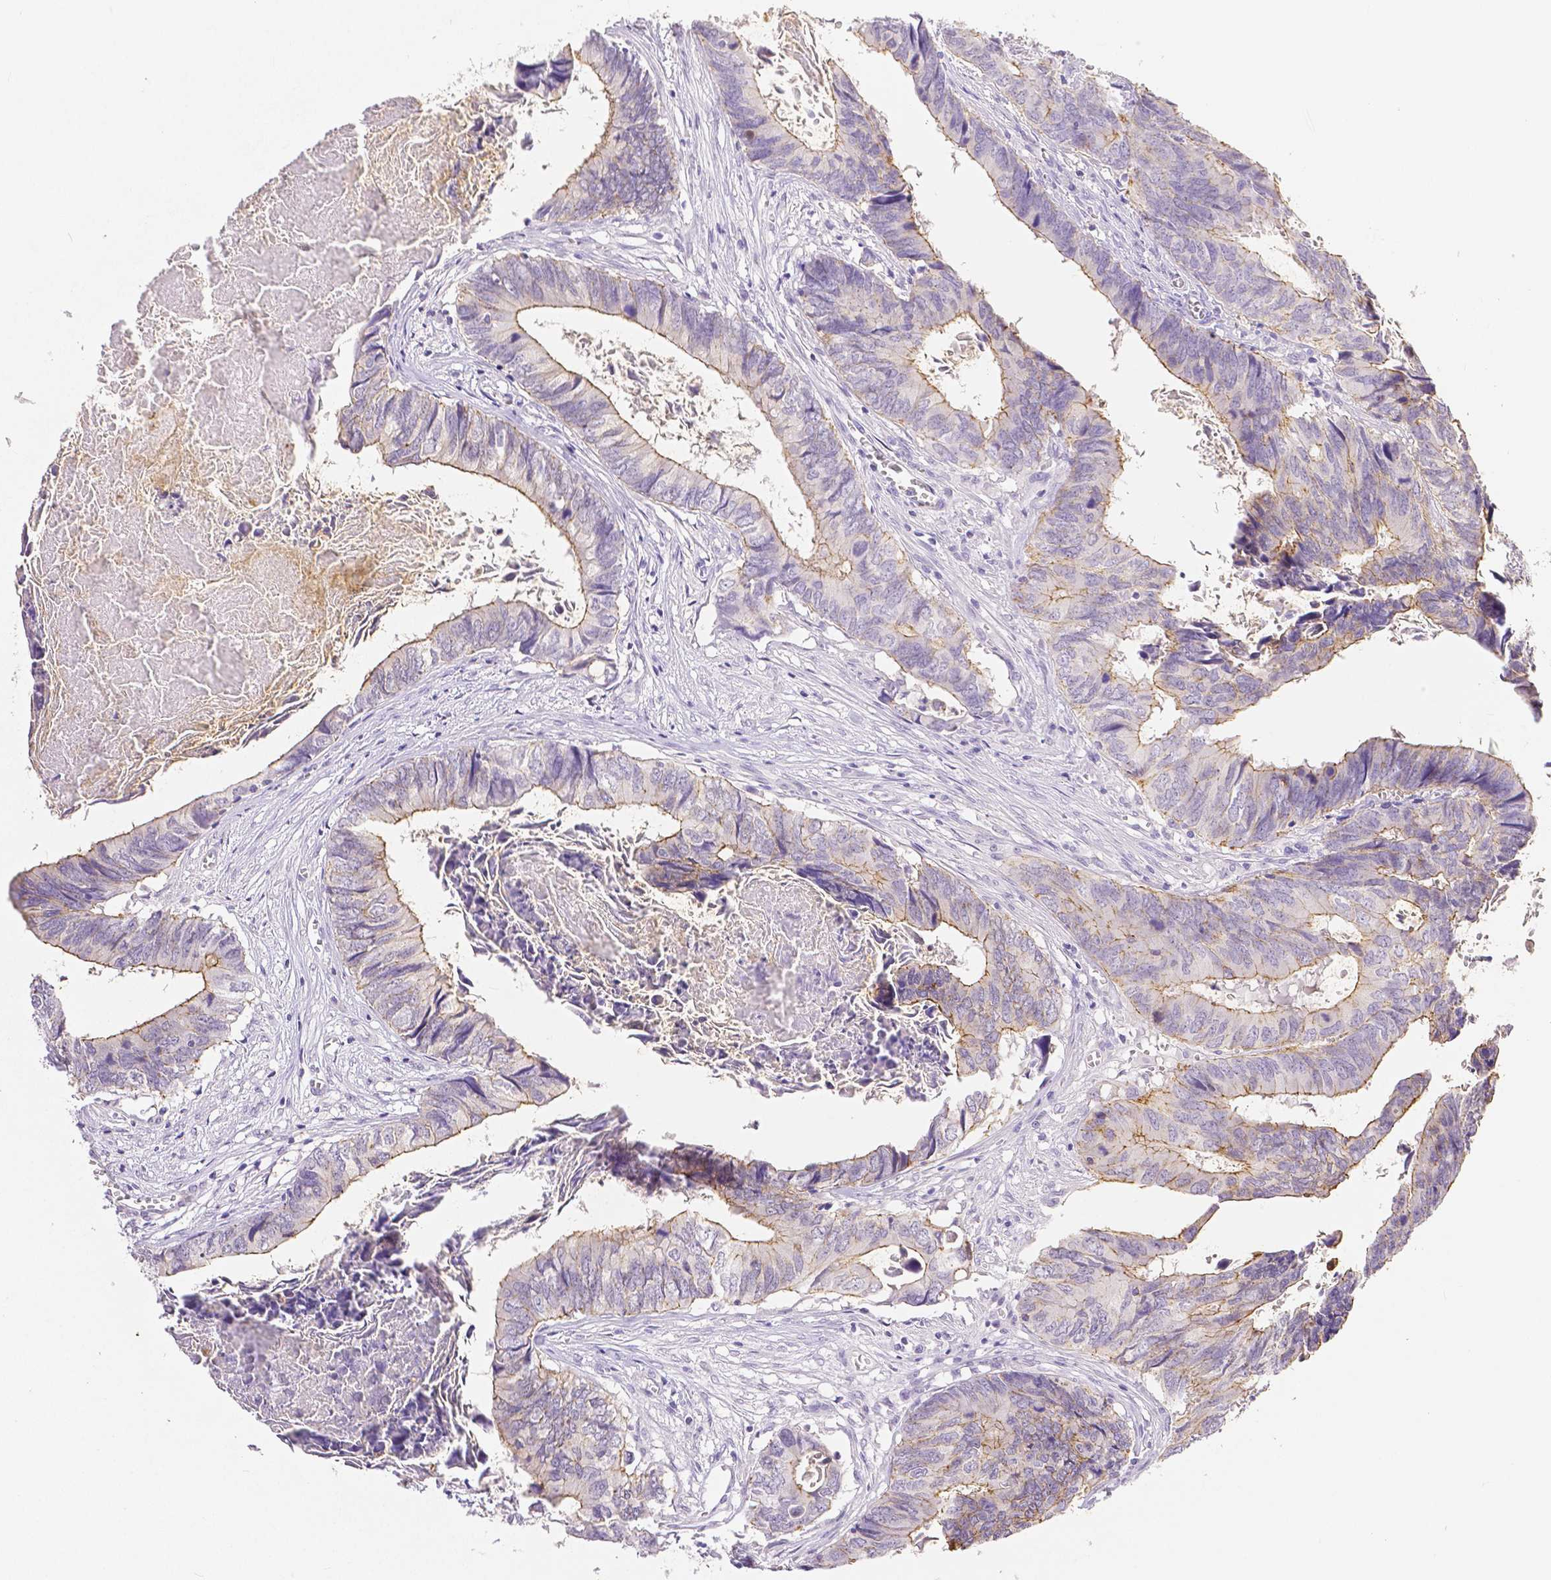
{"staining": {"intensity": "moderate", "quantity": "25%-75%", "location": "cytoplasmic/membranous"}, "tissue": "colorectal cancer", "cell_type": "Tumor cells", "image_type": "cancer", "snomed": [{"axis": "morphology", "description": "Adenocarcinoma, NOS"}, {"axis": "topography", "description": "Colon"}], "caption": "Immunohistochemical staining of human colorectal adenocarcinoma shows medium levels of moderate cytoplasmic/membranous staining in about 25%-75% of tumor cells. Nuclei are stained in blue.", "gene": "OCLN", "patient": {"sex": "female", "age": 82}}